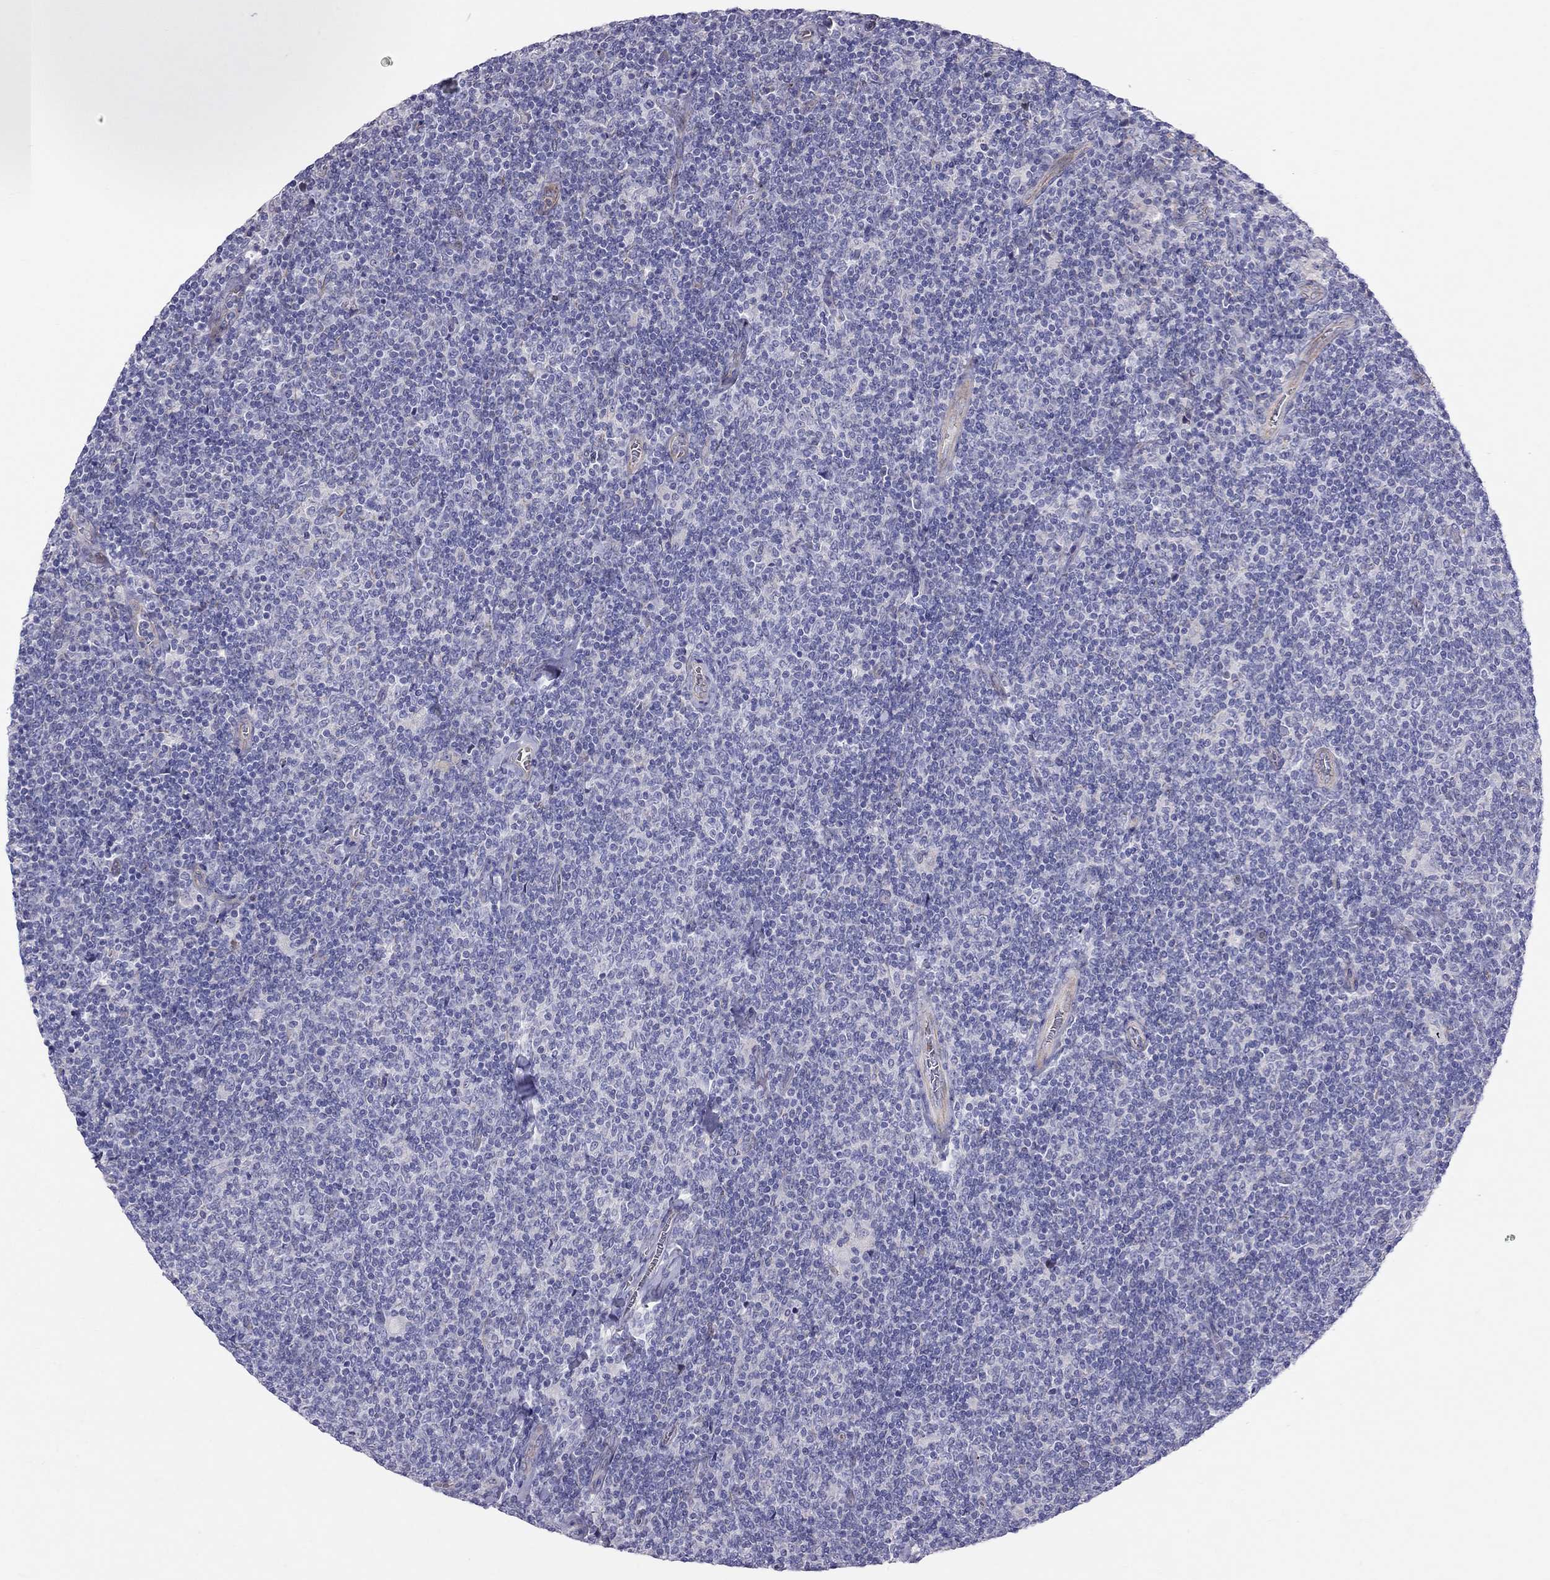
{"staining": {"intensity": "negative", "quantity": "none", "location": "none"}, "tissue": "lymphoma", "cell_type": "Tumor cells", "image_type": "cancer", "snomed": [{"axis": "morphology", "description": "Malignant lymphoma, non-Hodgkin's type, Low grade"}, {"axis": "topography", "description": "Lymph node"}], "caption": "This is an immunohistochemistry micrograph of malignant lymphoma, non-Hodgkin's type (low-grade). There is no positivity in tumor cells.", "gene": "SPINT4", "patient": {"sex": "male", "age": 52}}